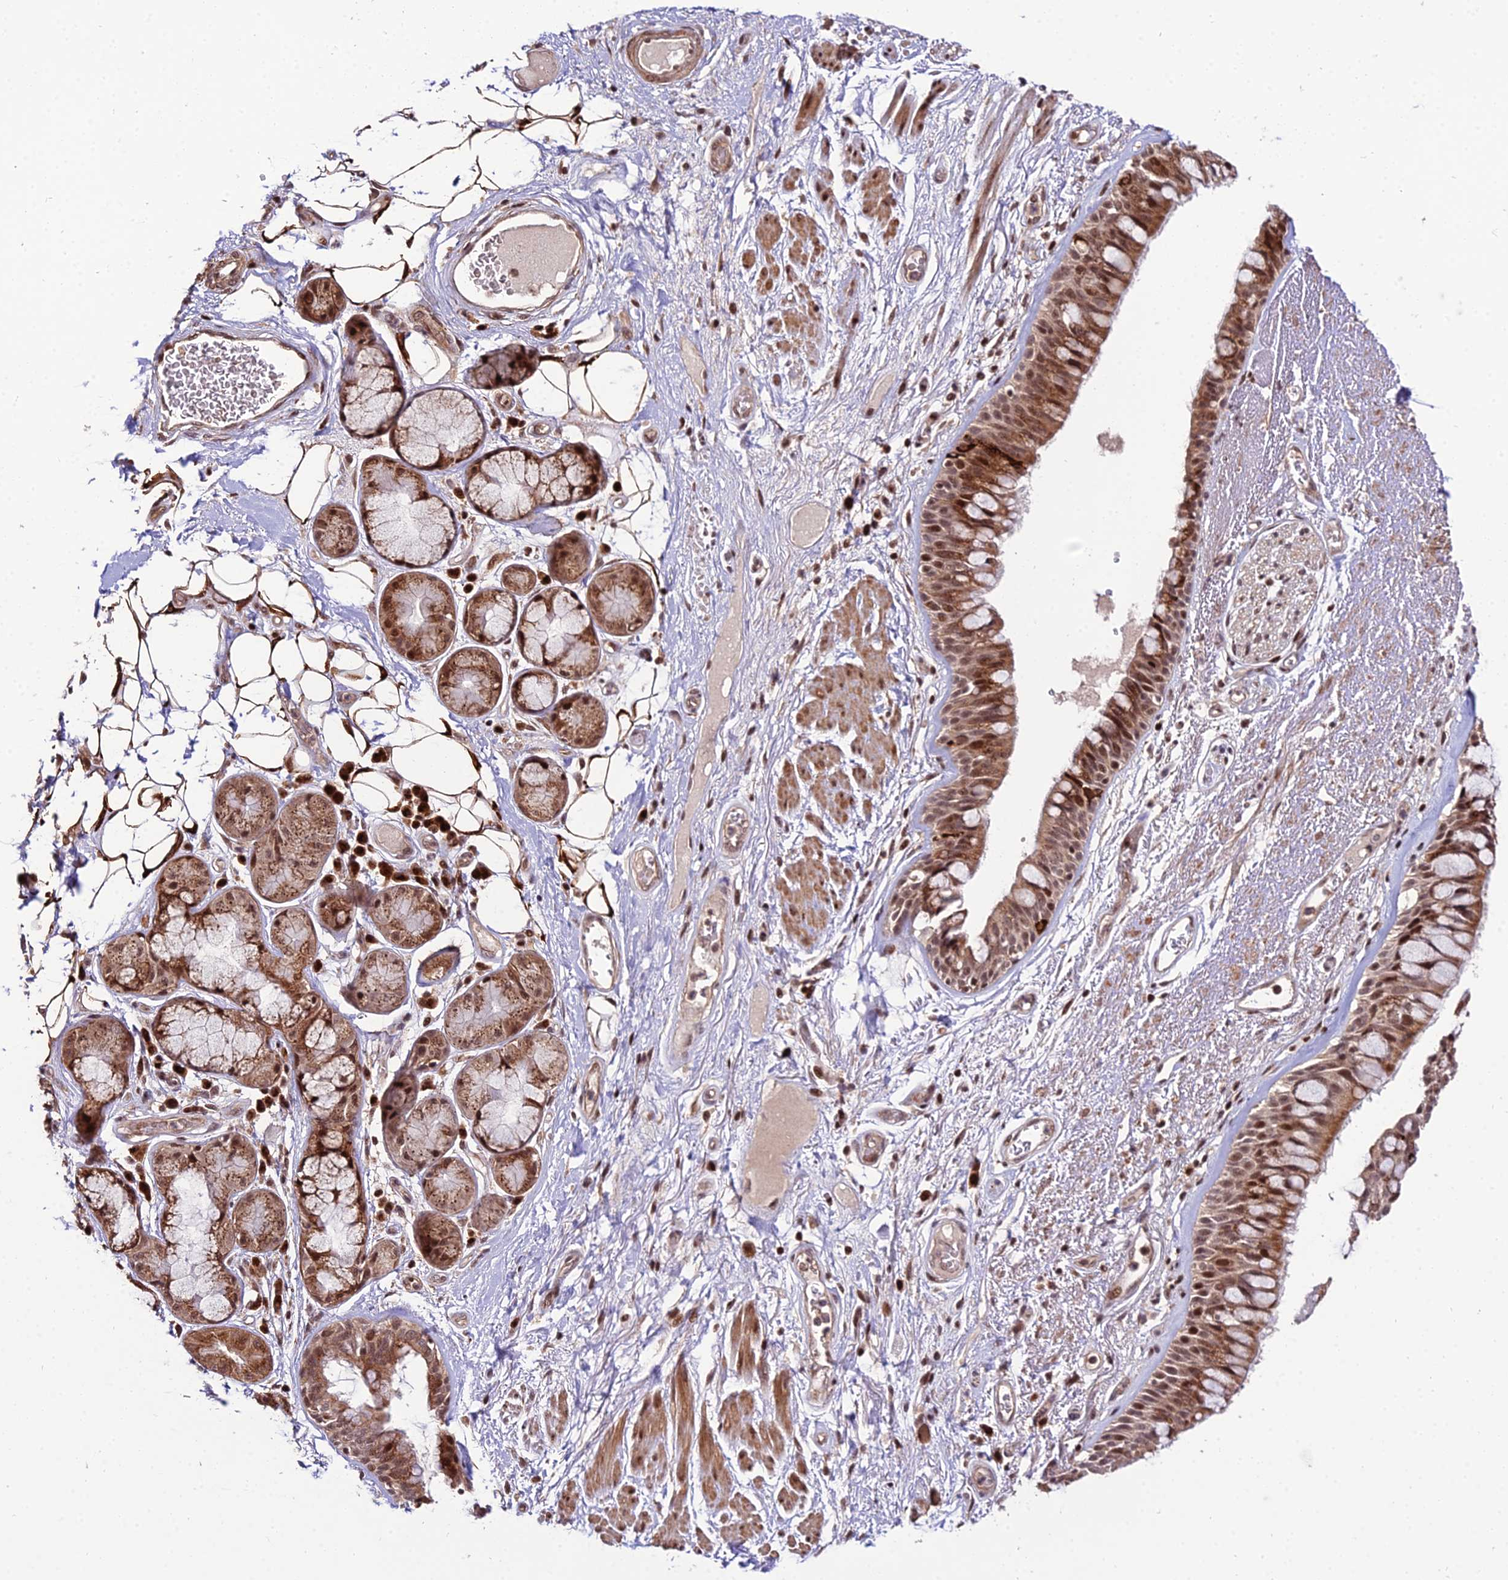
{"staining": {"intensity": "moderate", "quantity": ">75%", "location": "cytoplasmic/membranous,nuclear"}, "tissue": "bronchus", "cell_type": "Respiratory epithelial cells", "image_type": "normal", "snomed": [{"axis": "morphology", "description": "Normal tissue, NOS"}, {"axis": "morphology", "description": "Squamous cell carcinoma, NOS"}, {"axis": "topography", "description": "Lymph node"}, {"axis": "topography", "description": "Bronchus"}, {"axis": "topography", "description": "Lung"}], "caption": "Respiratory epithelial cells show medium levels of moderate cytoplasmic/membranous,nuclear positivity in approximately >75% of cells in benign bronchus.", "gene": "CIB3", "patient": {"sex": "male", "age": 66}}